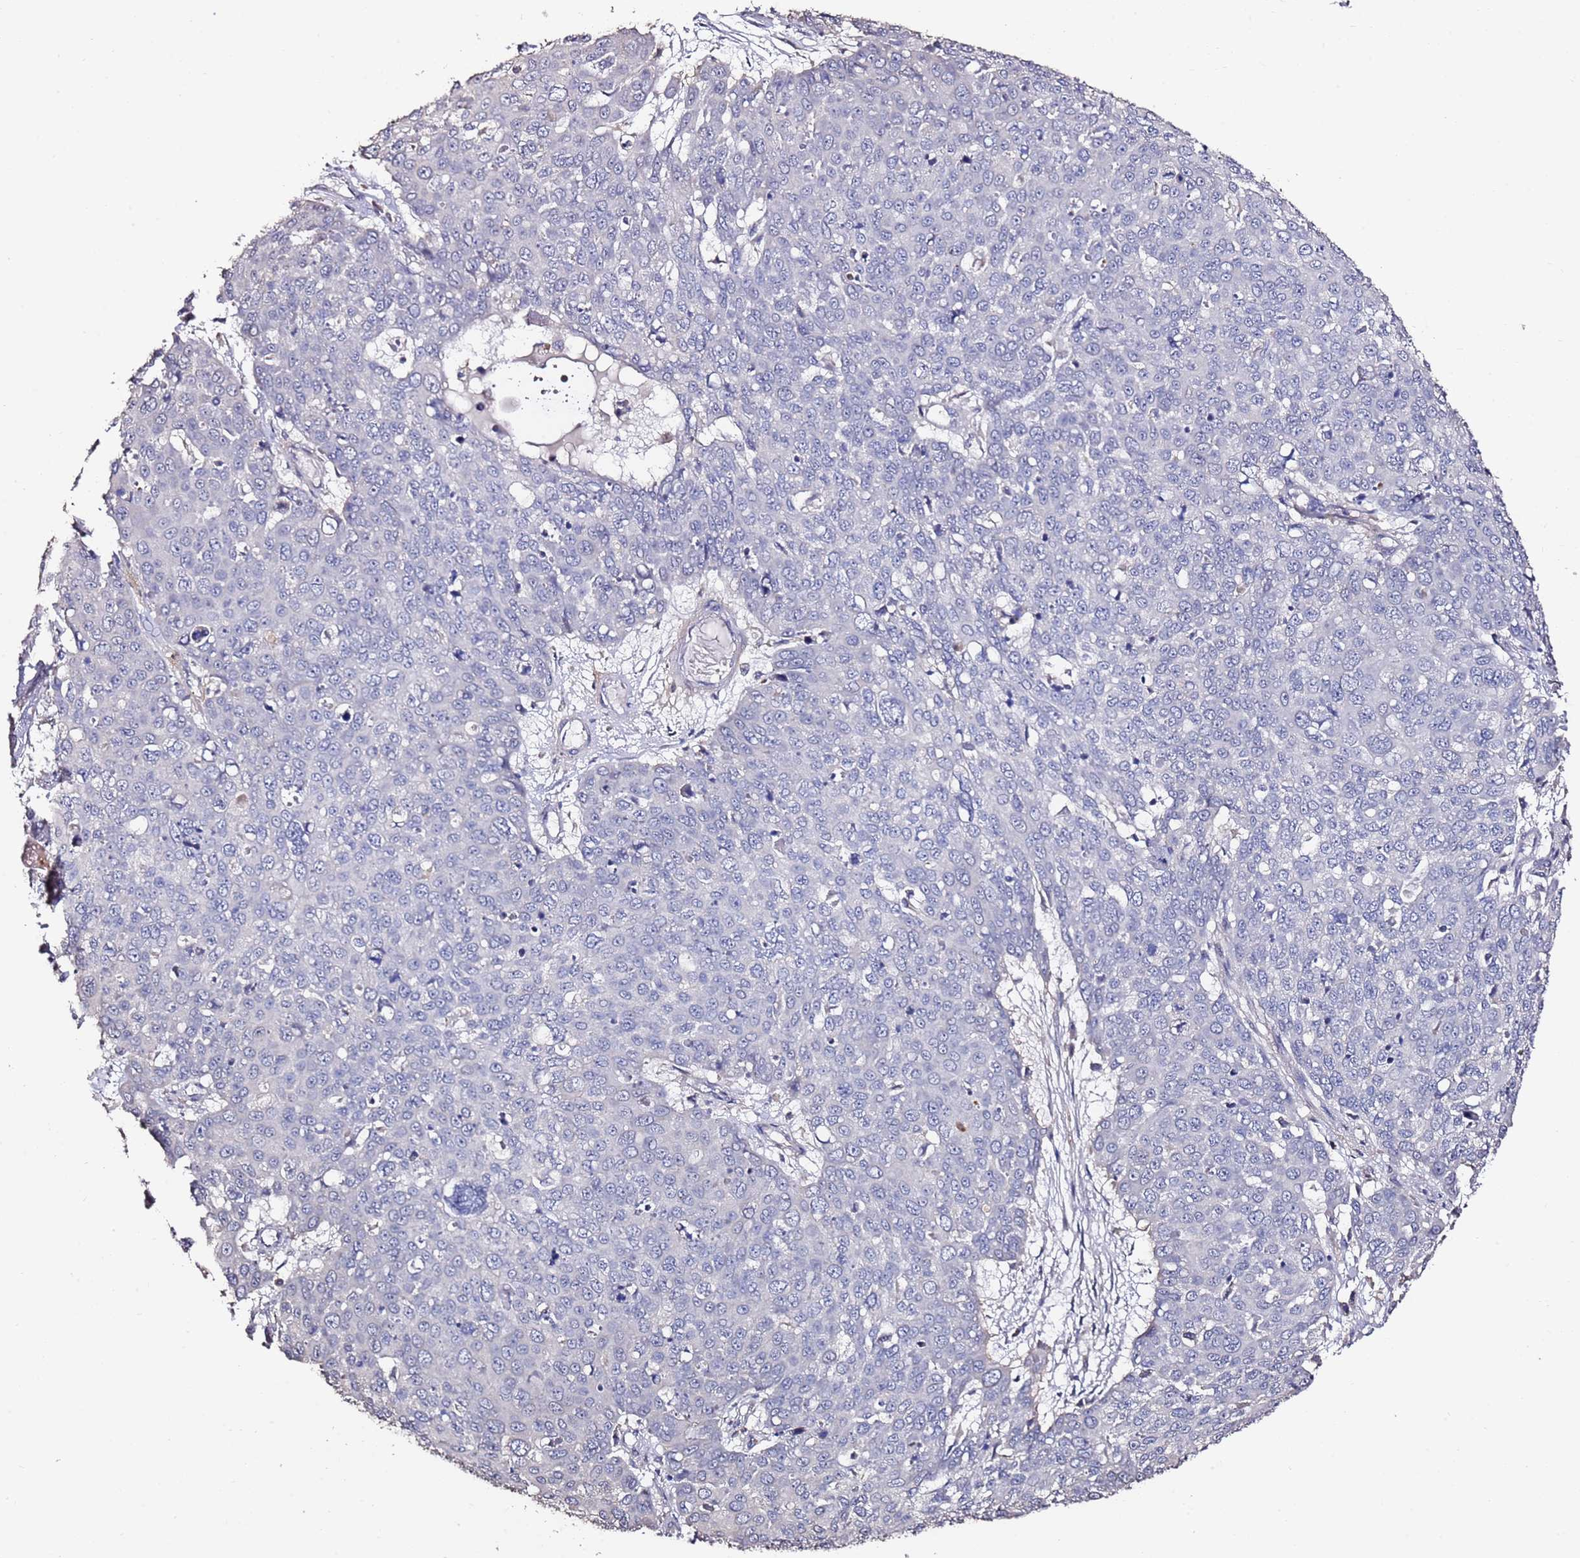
{"staining": {"intensity": "negative", "quantity": "none", "location": "none"}, "tissue": "skin cancer", "cell_type": "Tumor cells", "image_type": "cancer", "snomed": [{"axis": "morphology", "description": "Squamous cell carcinoma, NOS"}, {"axis": "topography", "description": "Skin"}], "caption": "Image shows no significant protein positivity in tumor cells of skin cancer. (Brightfield microscopy of DAB immunohistochemistry (IHC) at high magnification).", "gene": "C3orf80", "patient": {"sex": "male", "age": 71}}